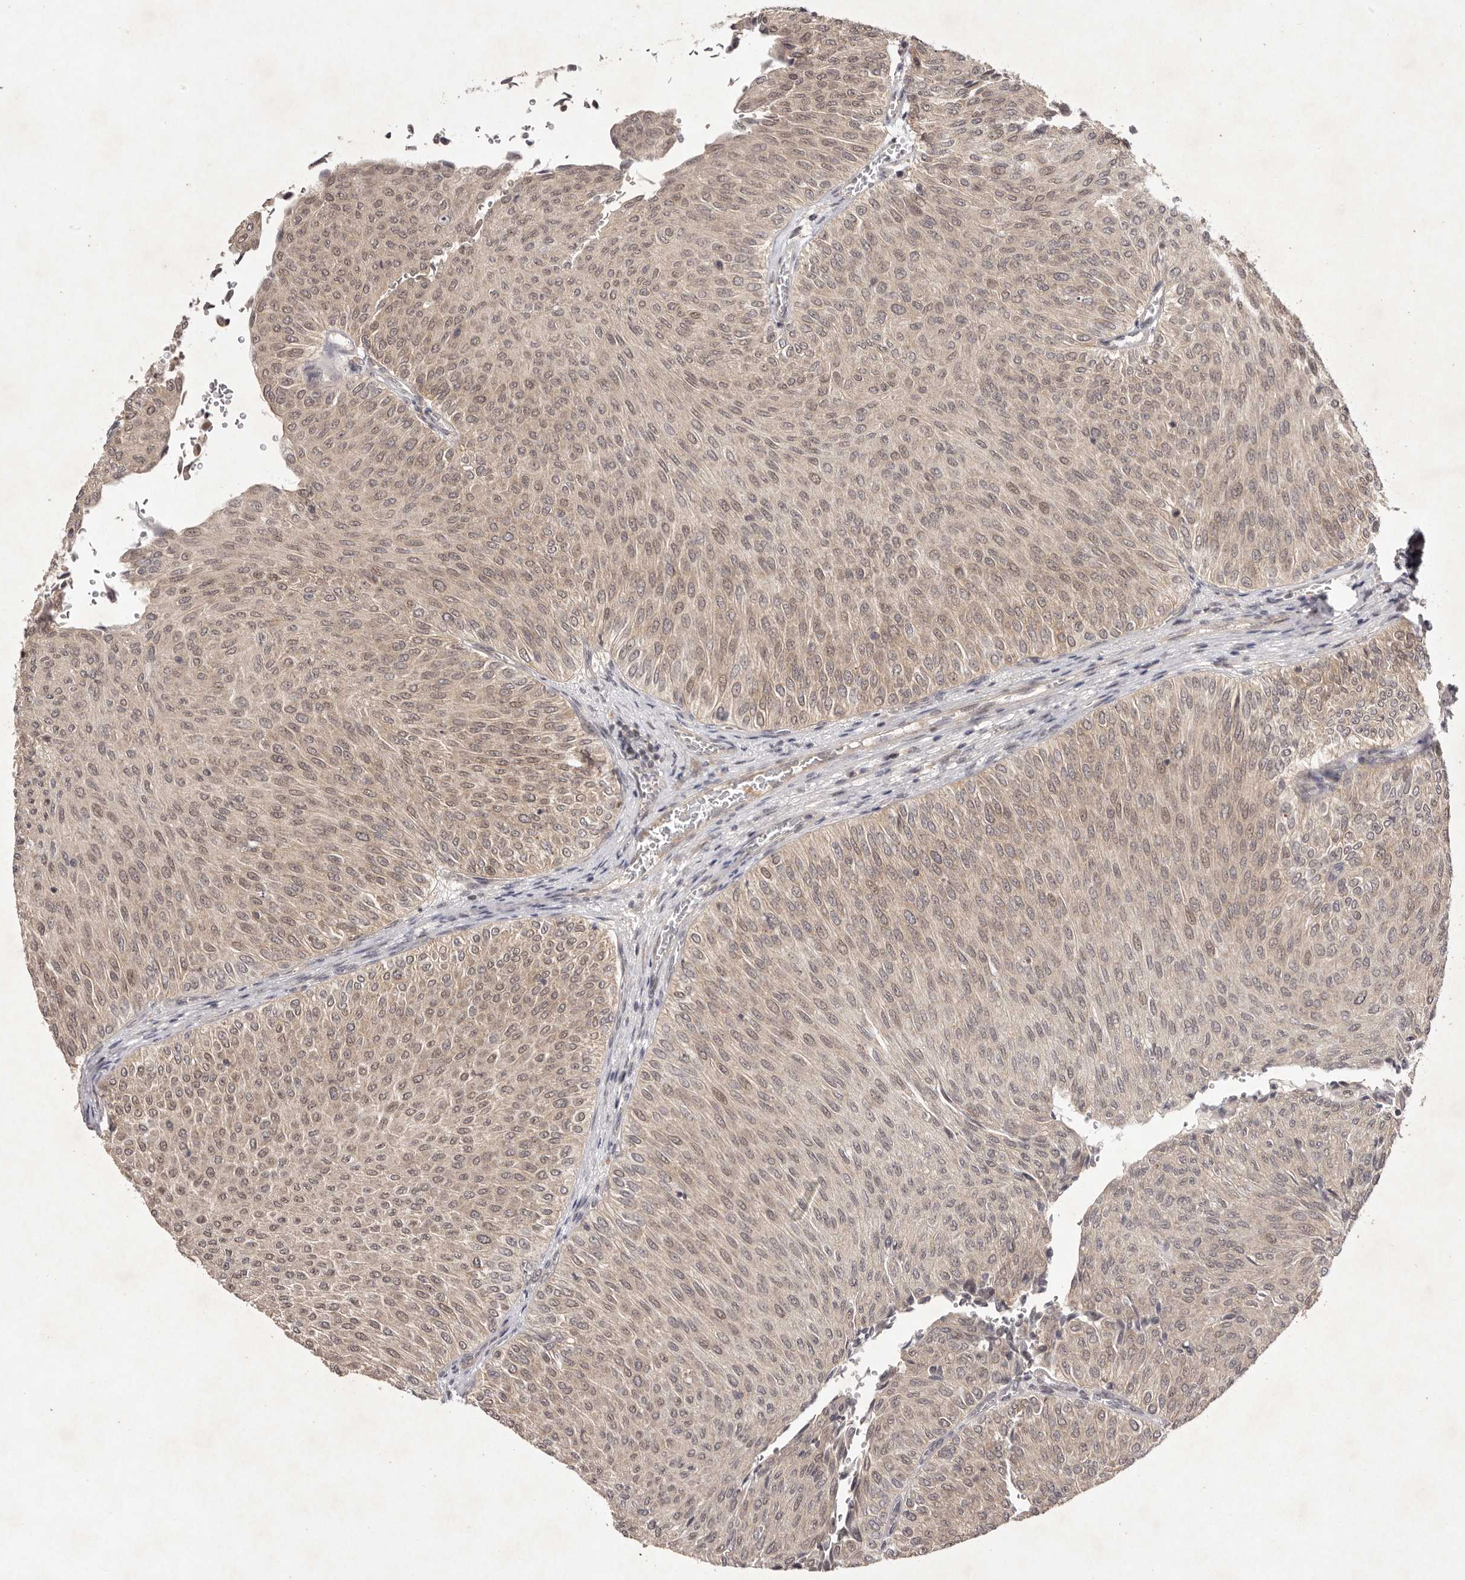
{"staining": {"intensity": "moderate", "quantity": ">75%", "location": "cytoplasmic/membranous,nuclear"}, "tissue": "urothelial cancer", "cell_type": "Tumor cells", "image_type": "cancer", "snomed": [{"axis": "morphology", "description": "Urothelial carcinoma, Low grade"}, {"axis": "topography", "description": "Urinary bladder"}], "caption": "A photomicrograph of human low-grade urothelial carcinoma stained for a protein displays moderate cytoplasmic/membranous and nuclear brown staining in tumor cells.", "gene": "BUD31", "patient": {"sex": "male", "age": 78}}